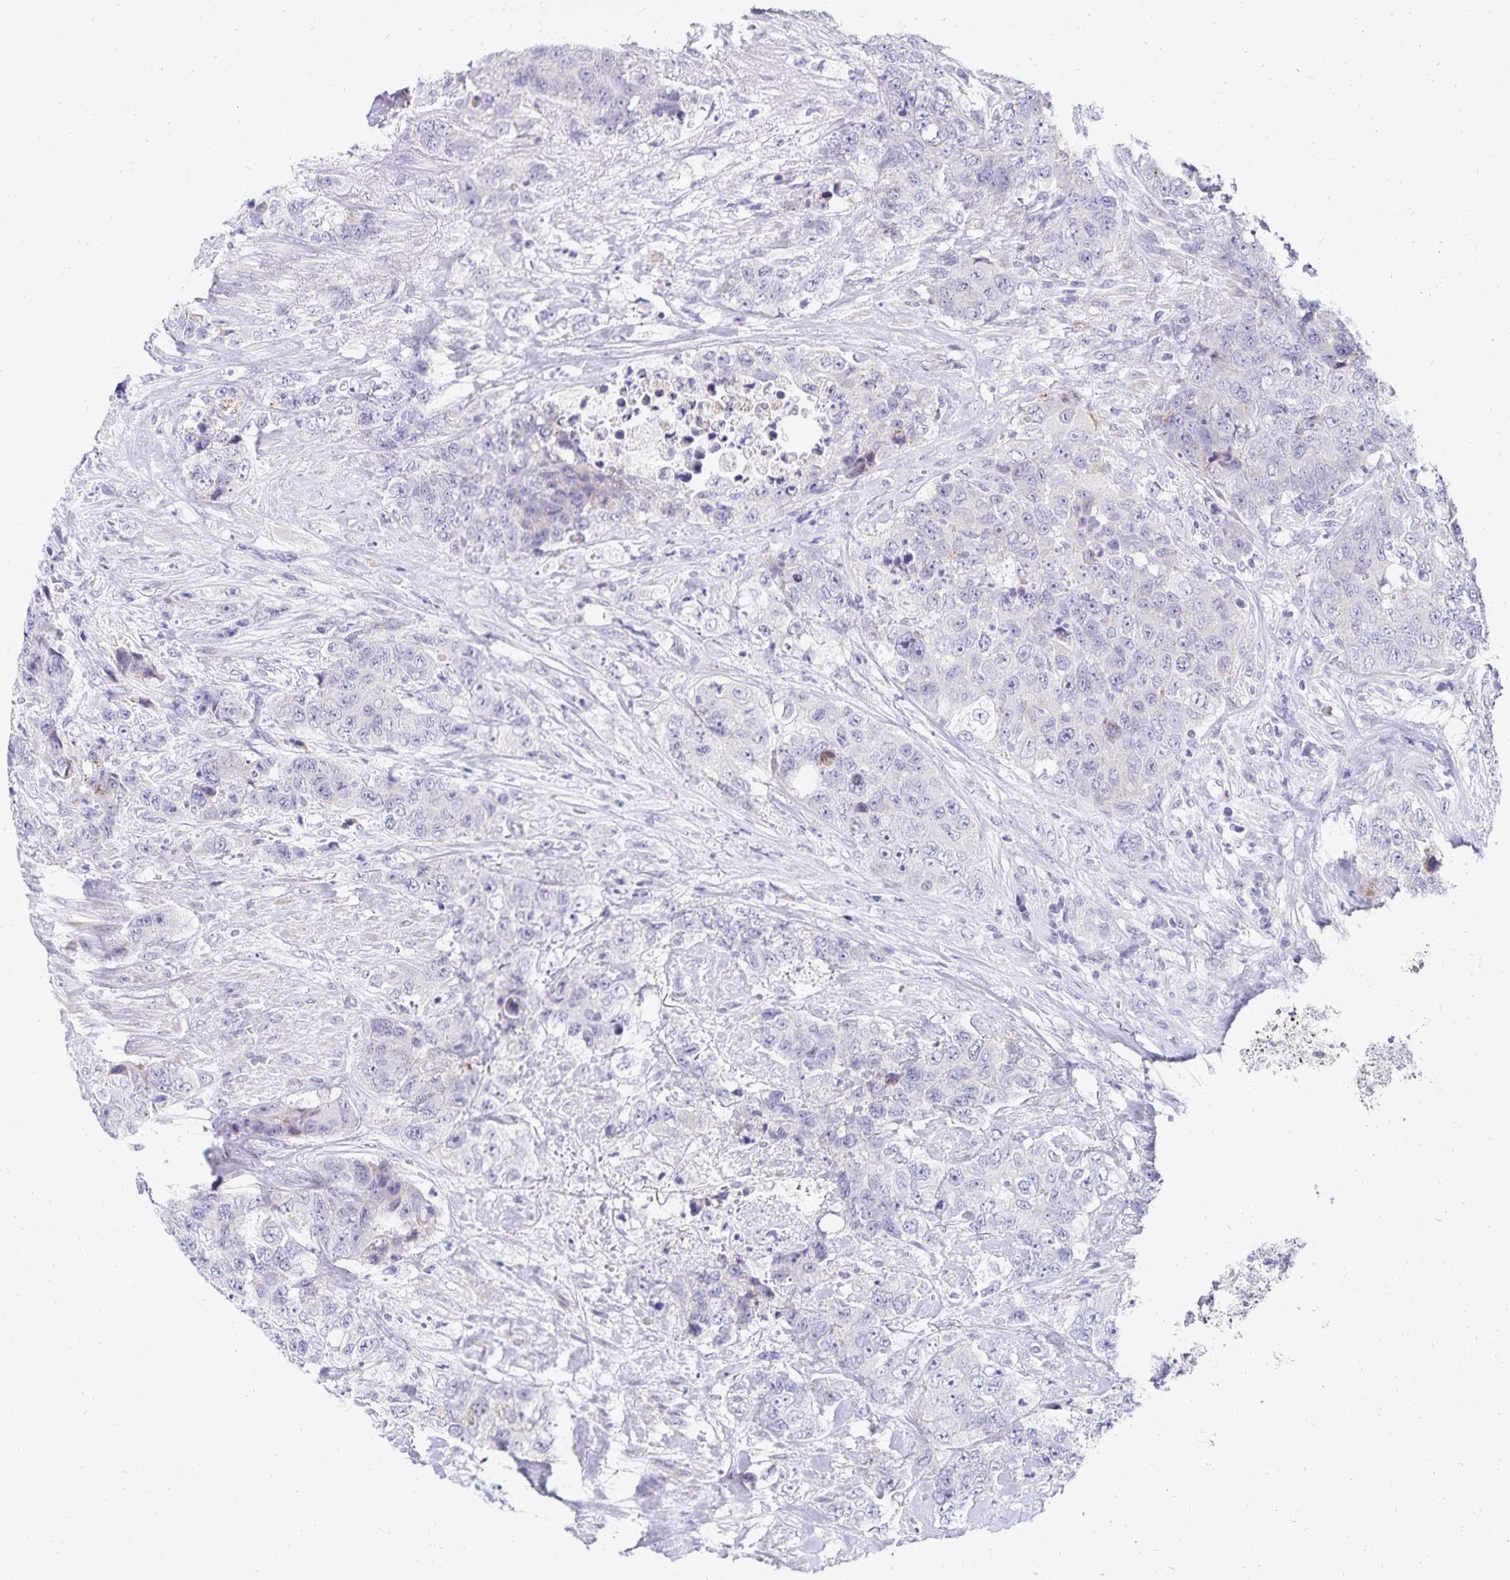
{"staining": {"intensity": "negative", "quantity": "none", "location": "none"}, "tissue": "urothelial cancer", "cell_type": "Tumor cells", "image_type": "cancer", "snomed": [{"axis": "morphology", "description": "Urothelial carcinoma, High grade"}, {"axis": "topography", "description": "Urinary bladder"}], "caption": "A photomicrograph of human urothelial cancer is negative for staining in tumor cells.", "gene": "NECAP1", "patient": {"sex": "female", "age": 78}}